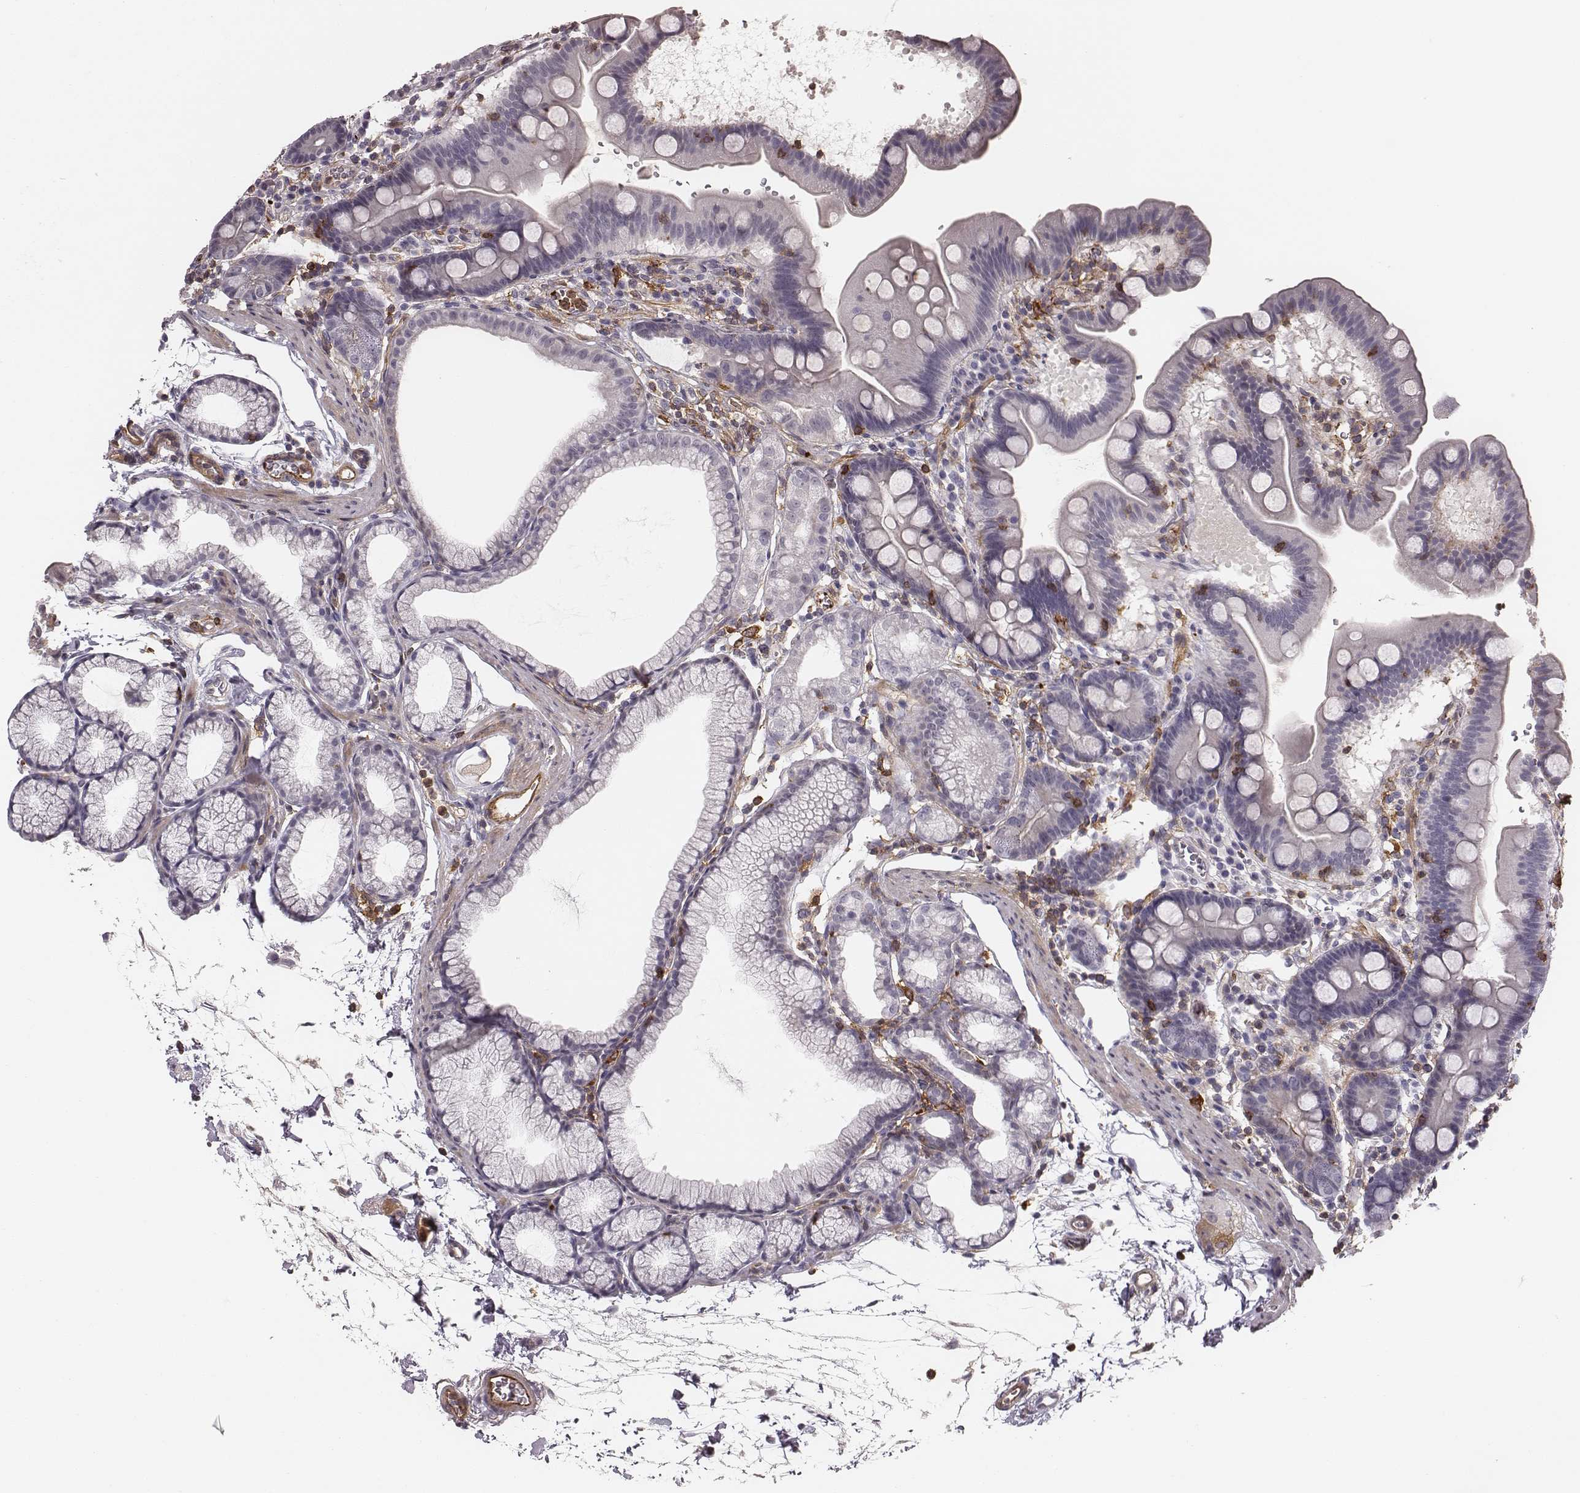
{"staining": {"intensity": "negative", "quantity": "none", "location": "none"}, "tissue": "duodenum", "cell_type": "Glandular cells", "image_type": "normal", "snomed": [{"axis": "morphology", "description": "Normal tissue, NOS"}, {"axis": "topography", "description": "Duodenum"}], "caption": "A histopathology image of duodenum stained for a protein exhibits no brown staining in glandular cells. The staining is performed using DAB (3,3'-diaminobenzidine) brown chromogen with nuclei counter-stained in using hematoxylin.", "gene": "ZYX", "patient": {"sex": "male", "age": 59}}